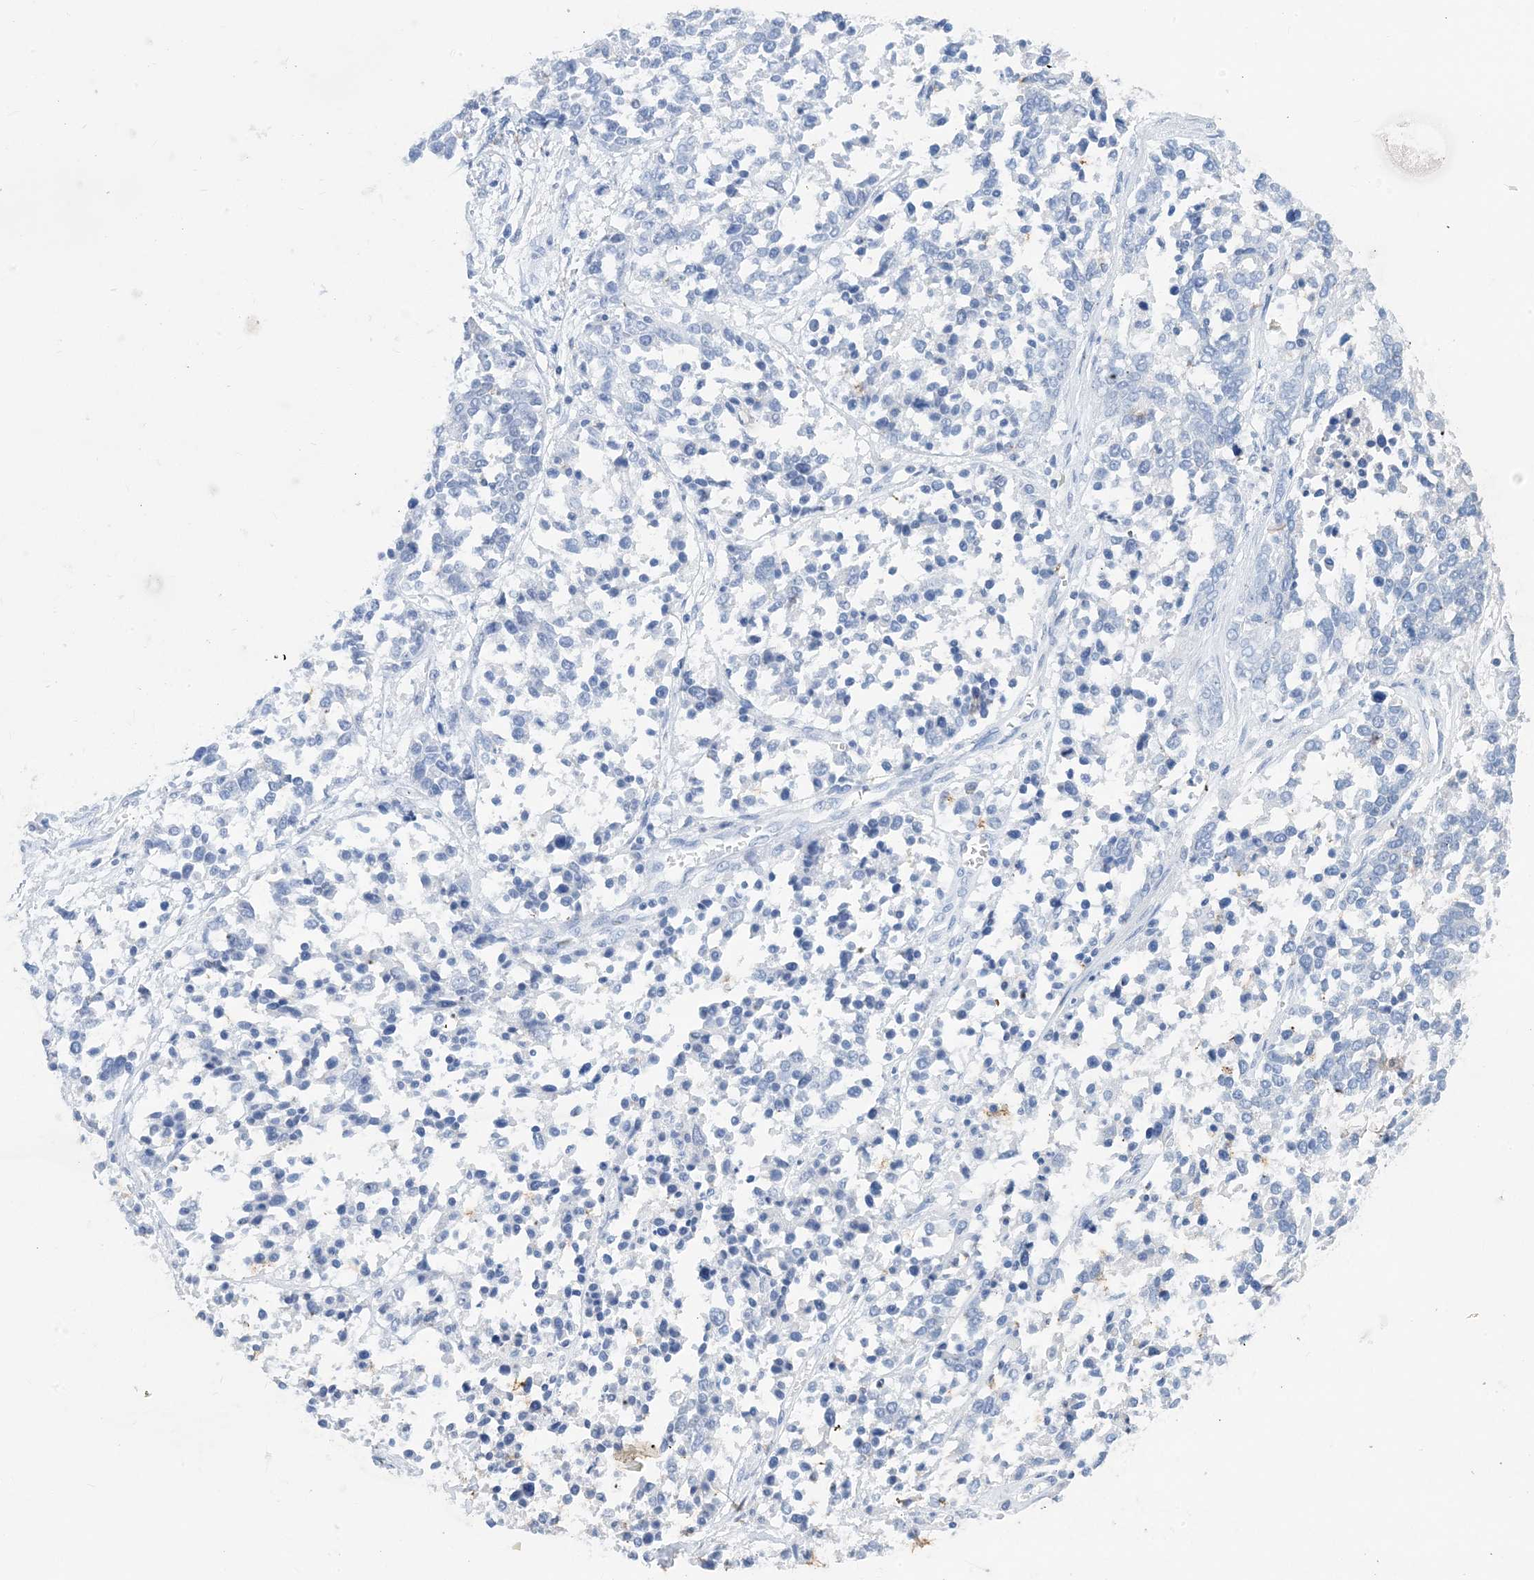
{"staining": {"intensity": "negative", "quantity": "none", "location": "none"}, "tissue": "ovarian cancer", "cell_type": "Tumor cells", "image_type": "cancer", "snomed": [{"axis": "morphology", "description": "Cystadenocarcinoma, serous, NOS"}, {"axis": "topography", "description": "Ovary"}], "caption": "Tumor cells are negative for brown protein staining in serous cystadenocarcinoma (ovarian).", "gene": "KPRP", "patient": {"sex": "female", "age": 44}}